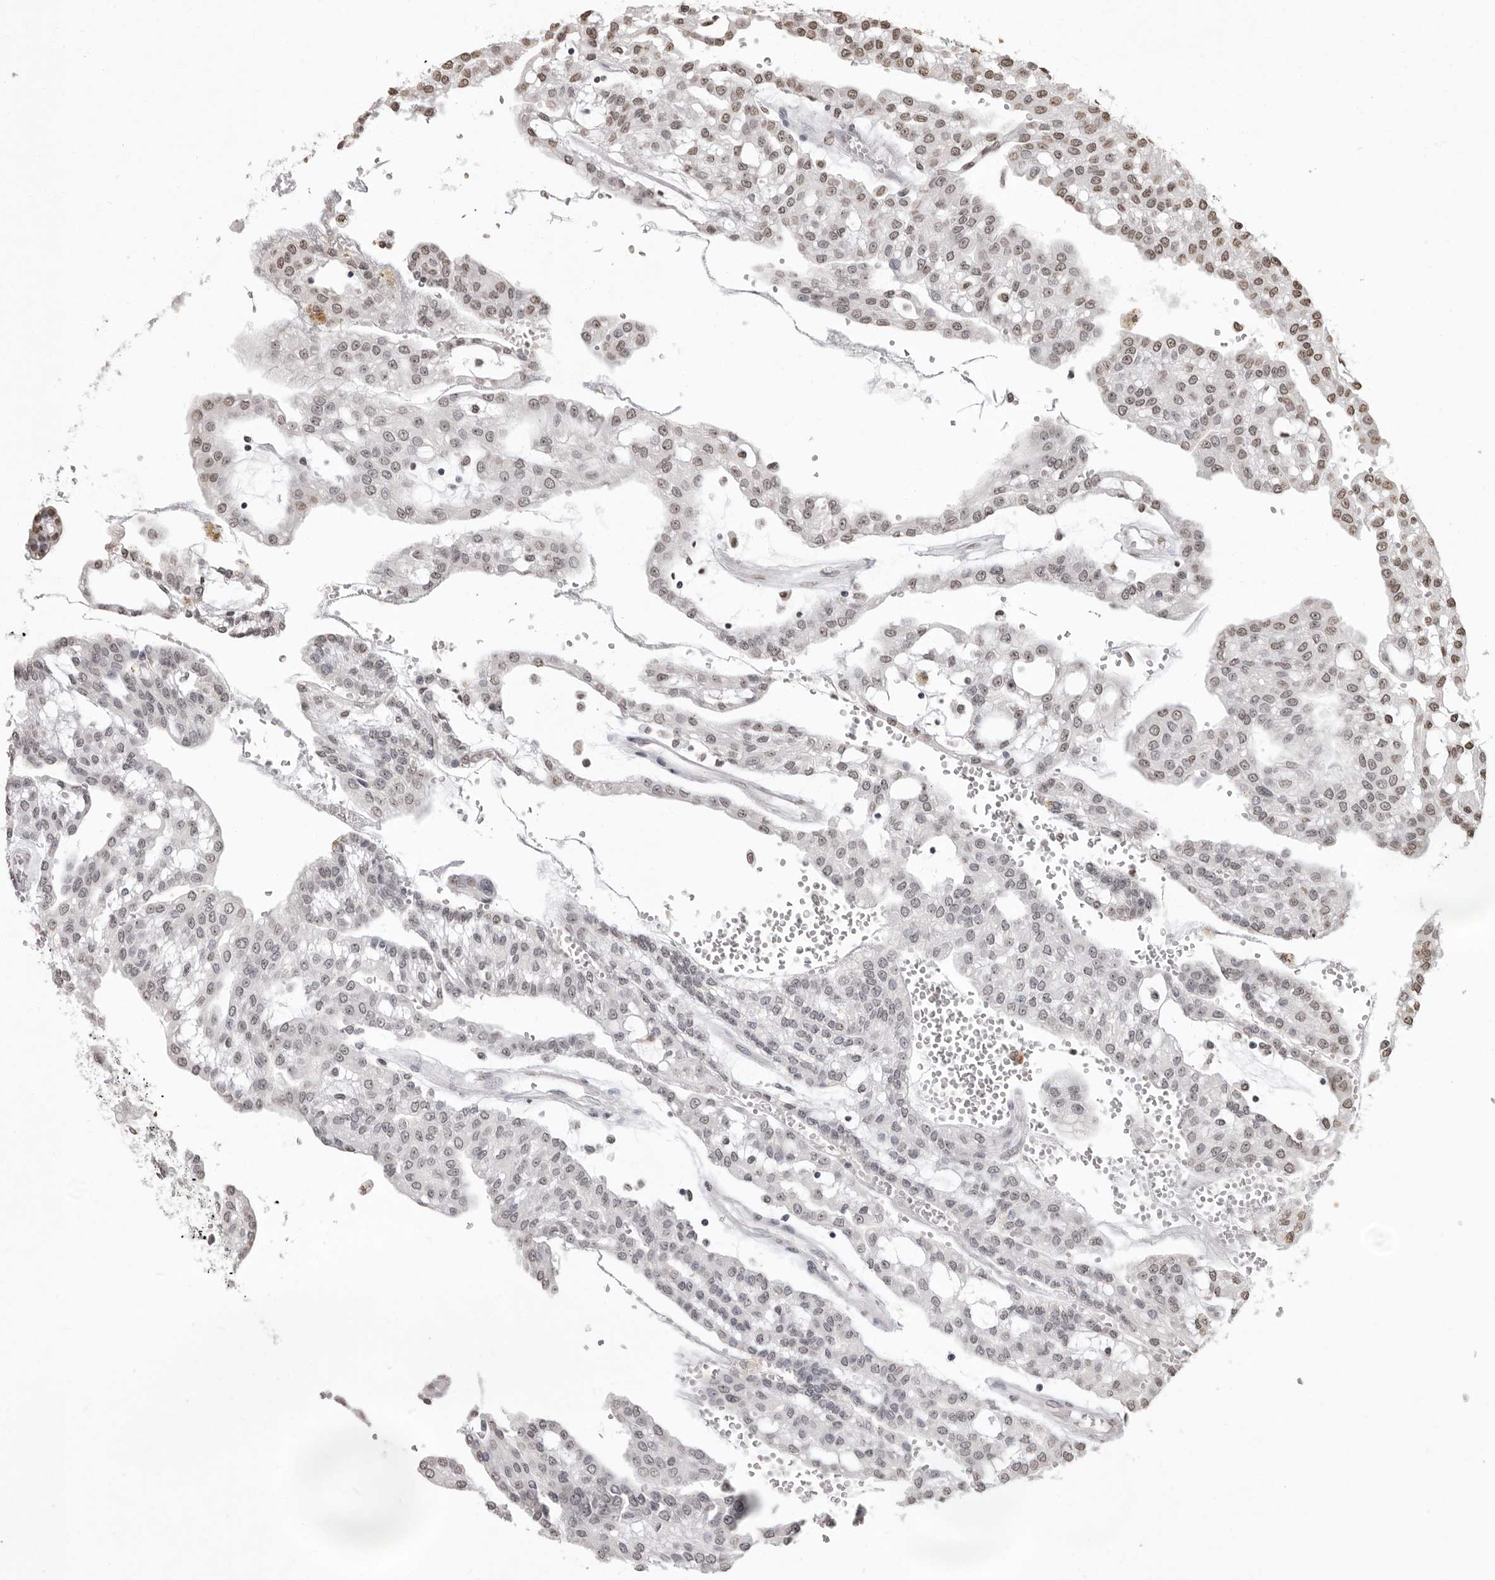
{"staining": {"intensity": "weak", "quantity": "<25%", "location": "nuclear"}, "tissue": "renal cancer", "cell_type": "Tumor cells", "image_type": "cancer", "snomed": [{"axis": "morphology", "description": "Adenocarcinoma, NOS"}, {"axis": "topography", "description": "Kidney"}], "caption": "Tumor cells are negative for brown protein staining in renal adenocarcinoma.", "gene": "WDR45", "patient": {"sex": "male", "age": 63}}